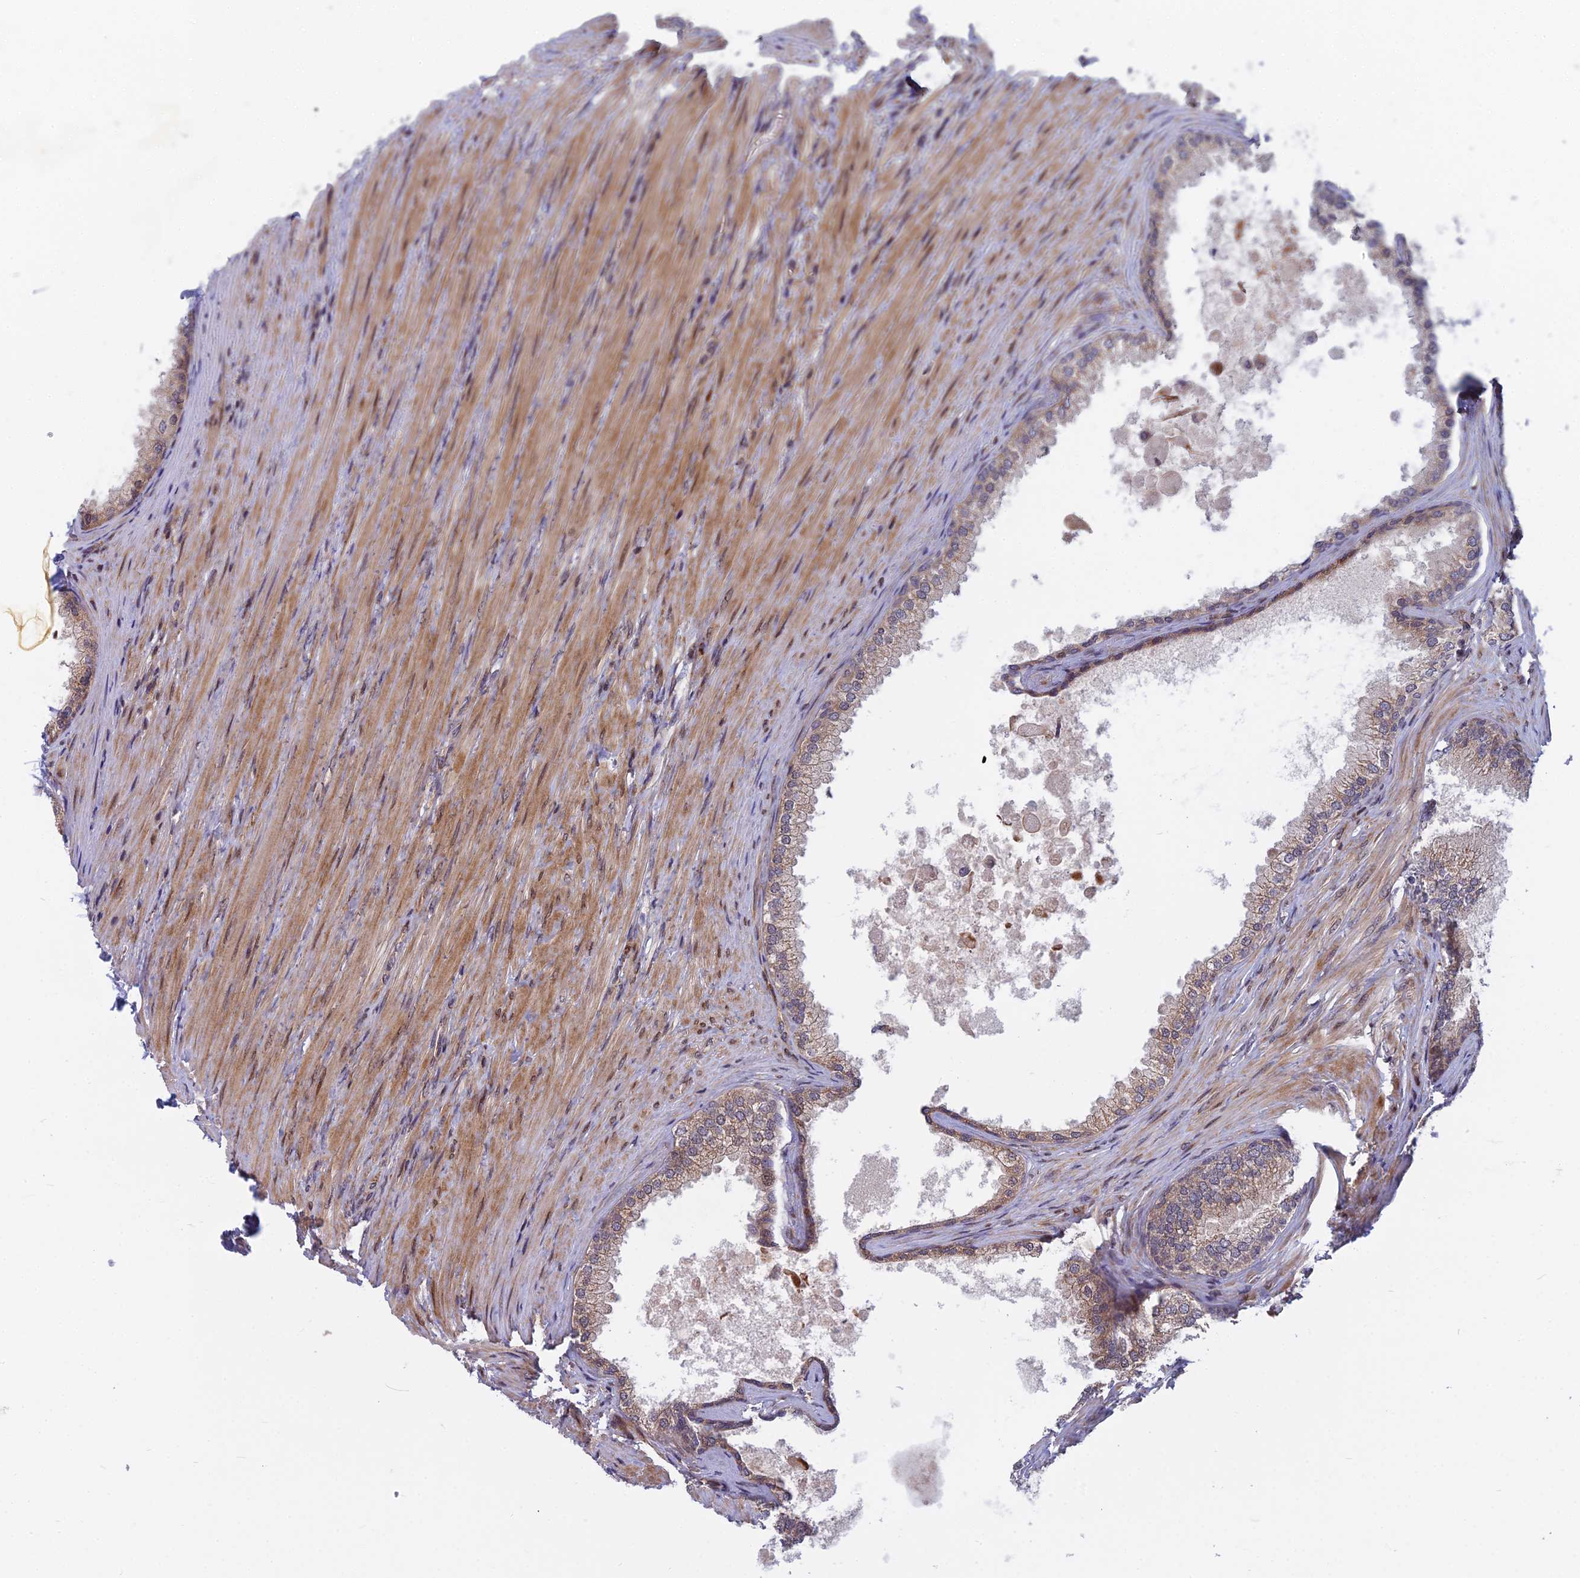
{"staining": {"intensity": "weak", "quantity": "25%-75%", "location": "cytoplasmic/membranous"}, "tissue": "prostate", "cell_type": "Glandular cells", "image_type": "normal", "snomed": [{"axis": "morphology", "description": "Normal tissue, NOS"}, {"axis": "topography", "description": "Prostate"}], "caption": "An immunohistochemistry histopathology image of unremarkable tissue is shown. Protein staining in brown shows weak cytoplasmic/membranous positivity in prostate within glandular cells.", "gene": "COMMD2", "patient": {"sex": "male", "age": 76}}